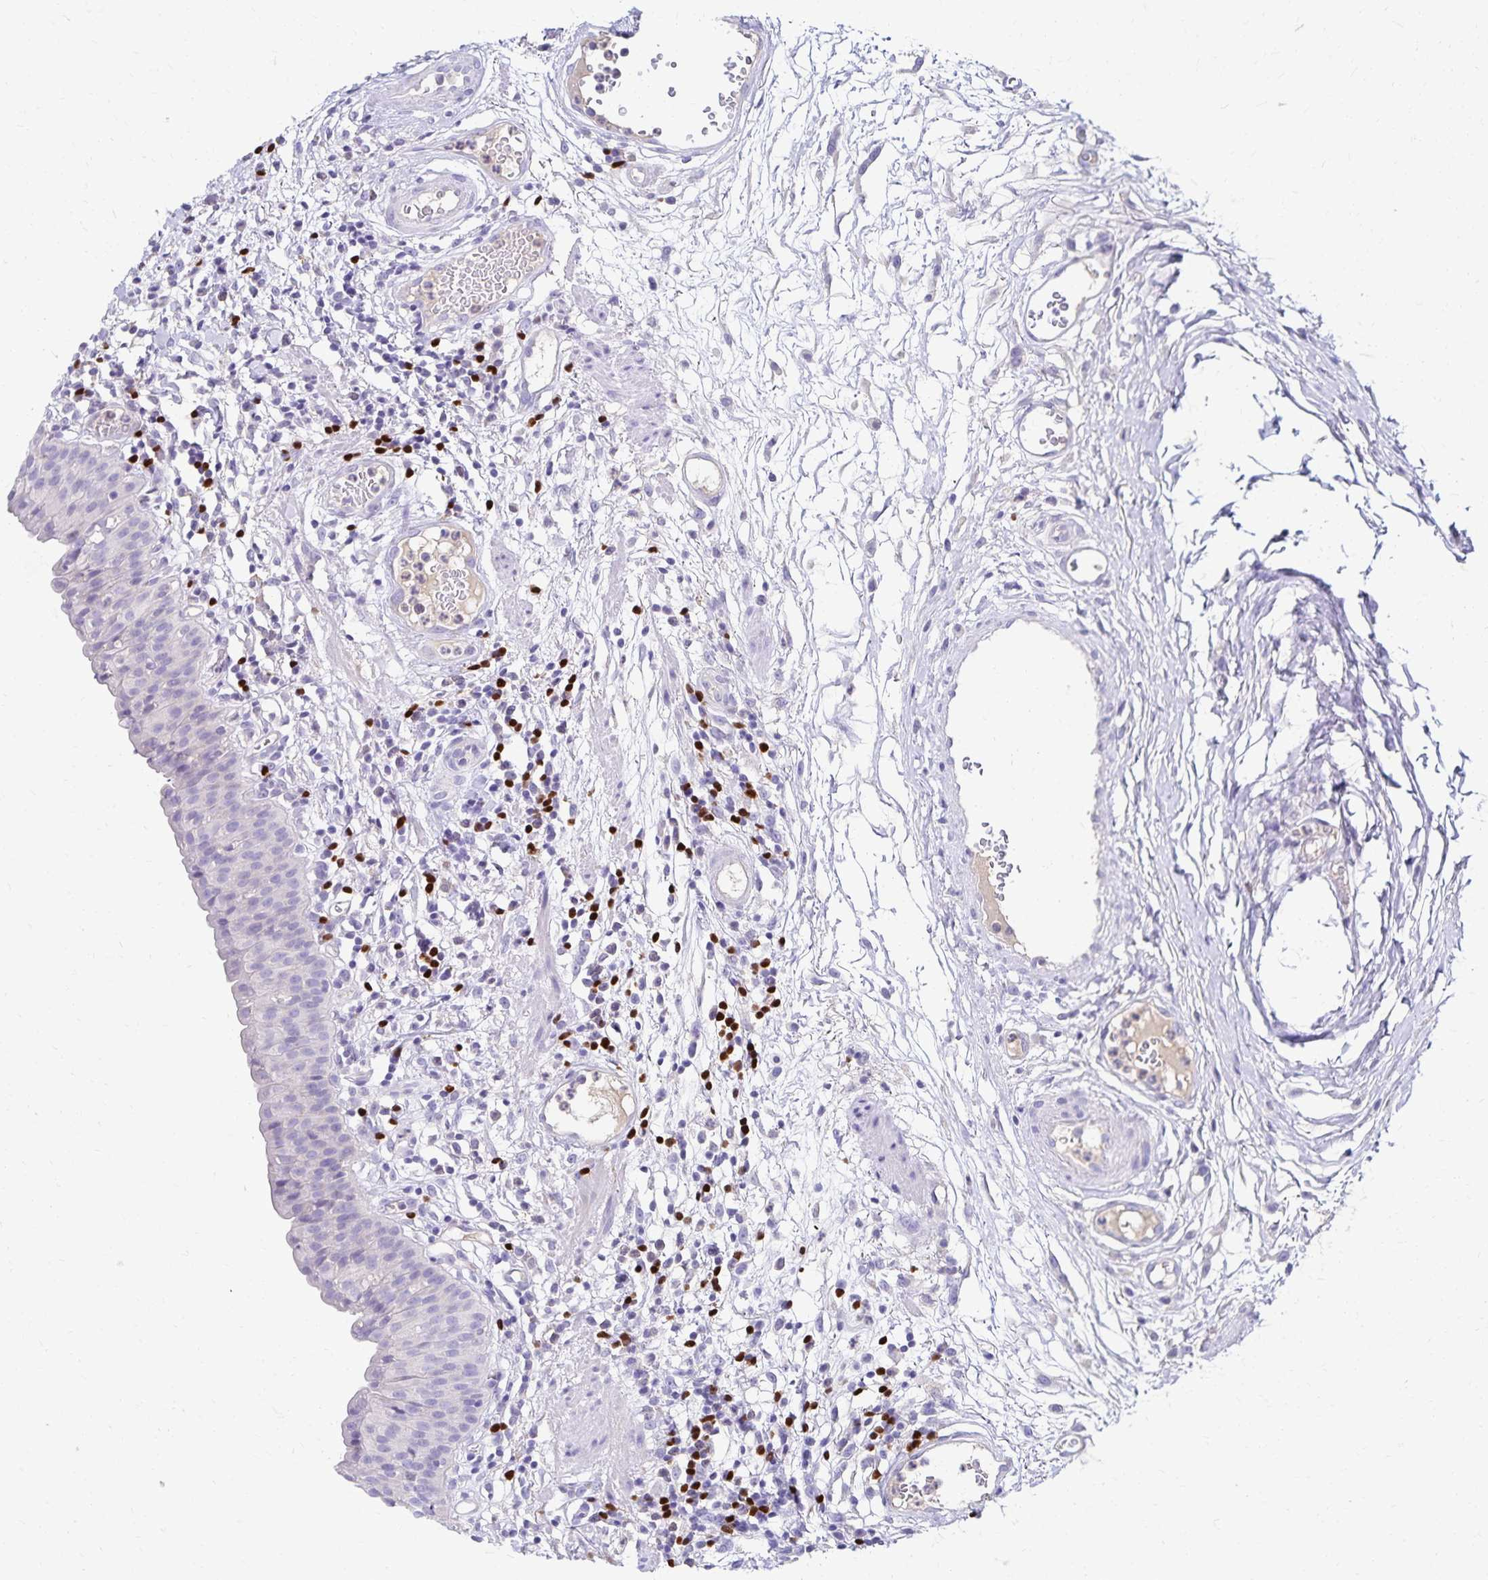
{"staining": {"intensity": "negative", "quantity": "none", "location": "none"}, "tissue": "urinary bladder", "cell_type": "Urothelial cells", "image_type": "normal", "snomed": [{"axis": "morphology", "description": "Normal tissue, NOS"}, {"axis": "morphology", "description": "Inflammation, NOS"}, {"axis": "topography", "description": "Urinary bladder"}], "caption": "The image displays no significant positivity in urothelial cells of urinary bladder.", "gene": "PAX5", "patient": {"sex": "male", "age": 57}}